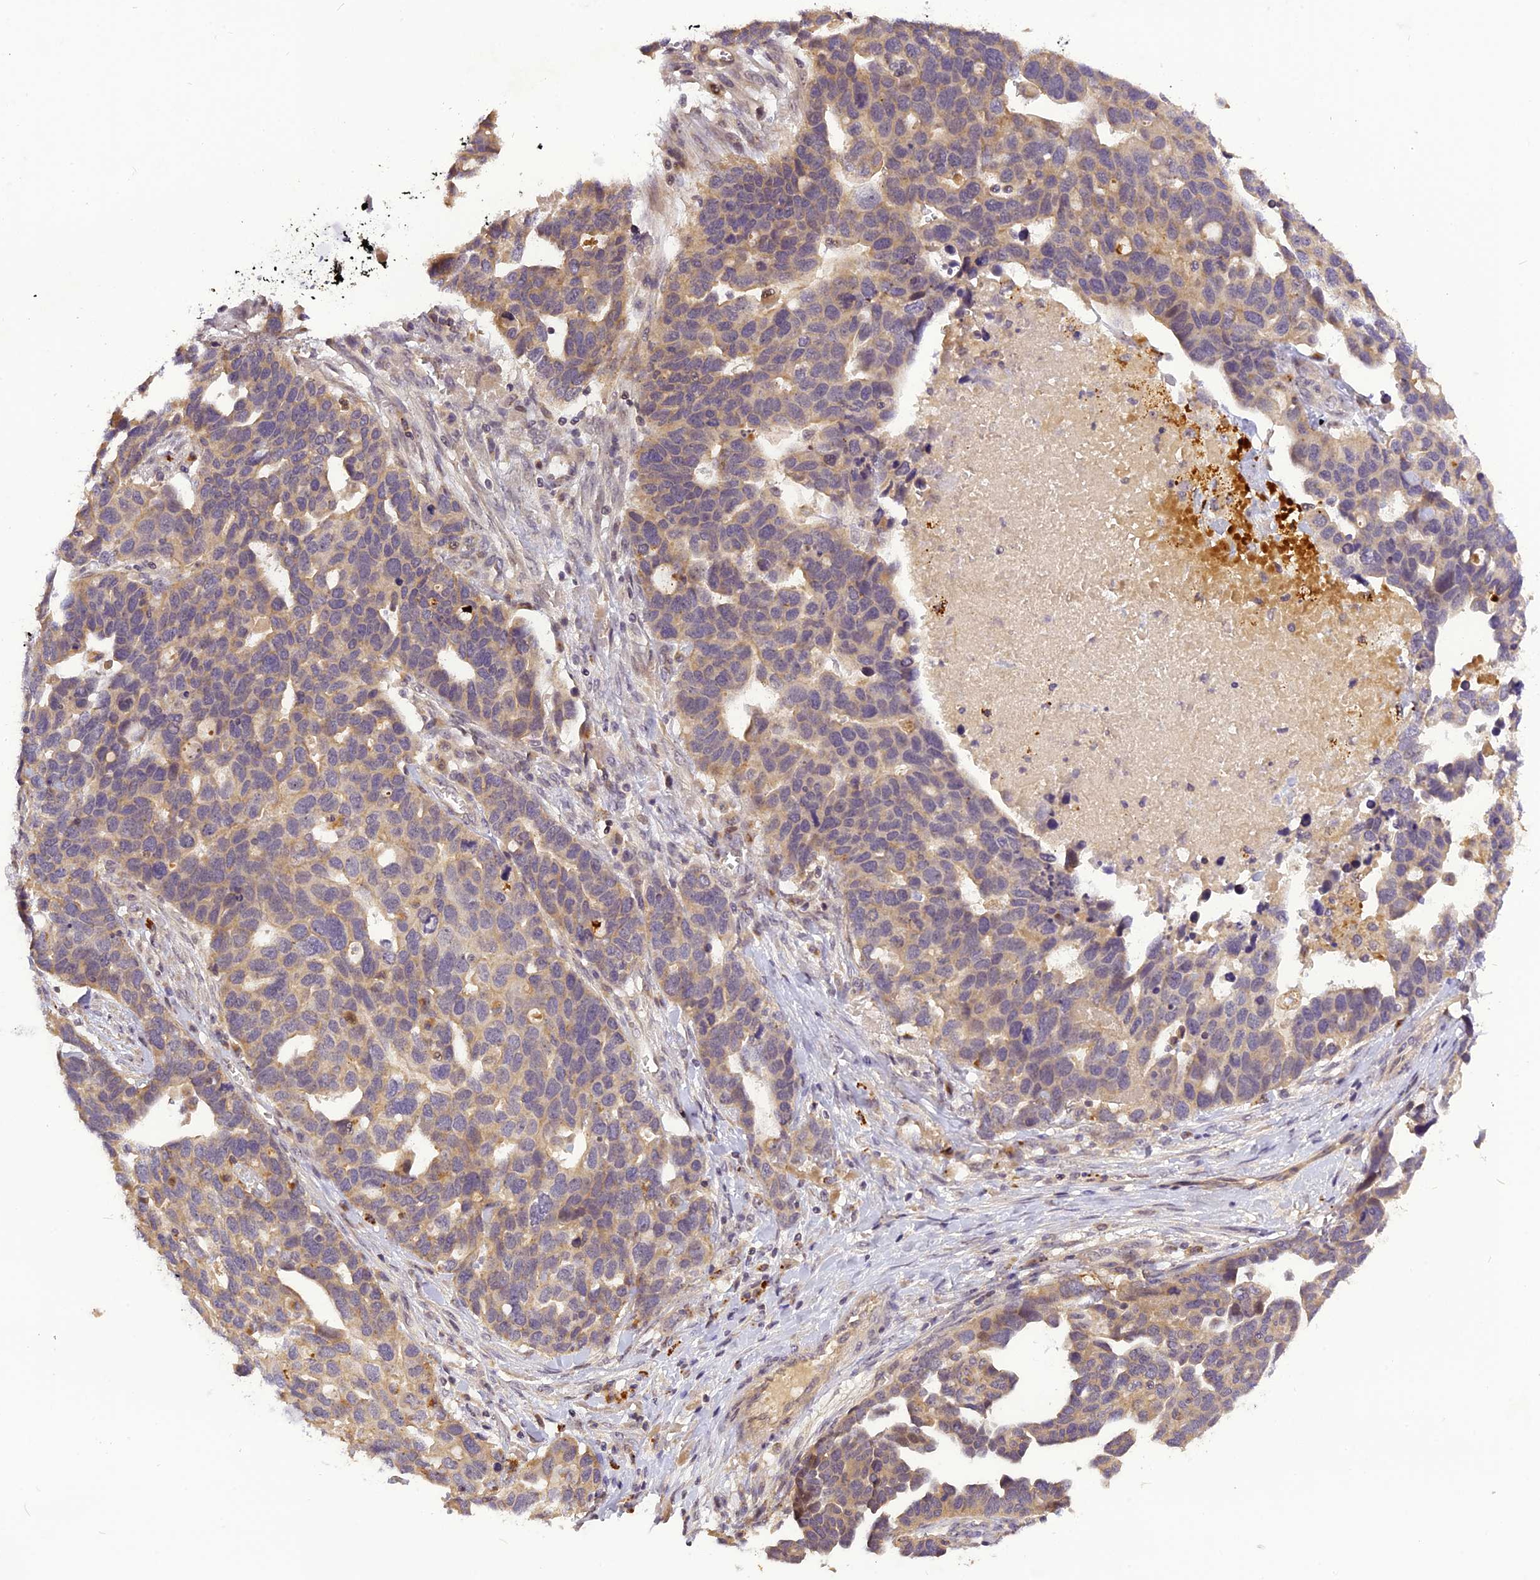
{"staining": {"intensity": "weak", "quantity": "25%-75%", "location": "cytoplasmic/membranous"}, "tissue": "ovarian cancer", "cell_type": "Tumor cells", "image_type": "cancer", "snomed": [{"axis": "morphology", "description": "Cystadenocarcinoma, serous, NOS"}, {"axis": "topography", "description": "Ovary"}], "caption": "The photomicrograph displays a brown stain indicating the presence of a protein in the cytoplasmic/membranous of tumor cells in ovarian serous cystadenocarcinoma.", "gene": "FNIP2", "patient": {"sex": "female", "age": 54}}